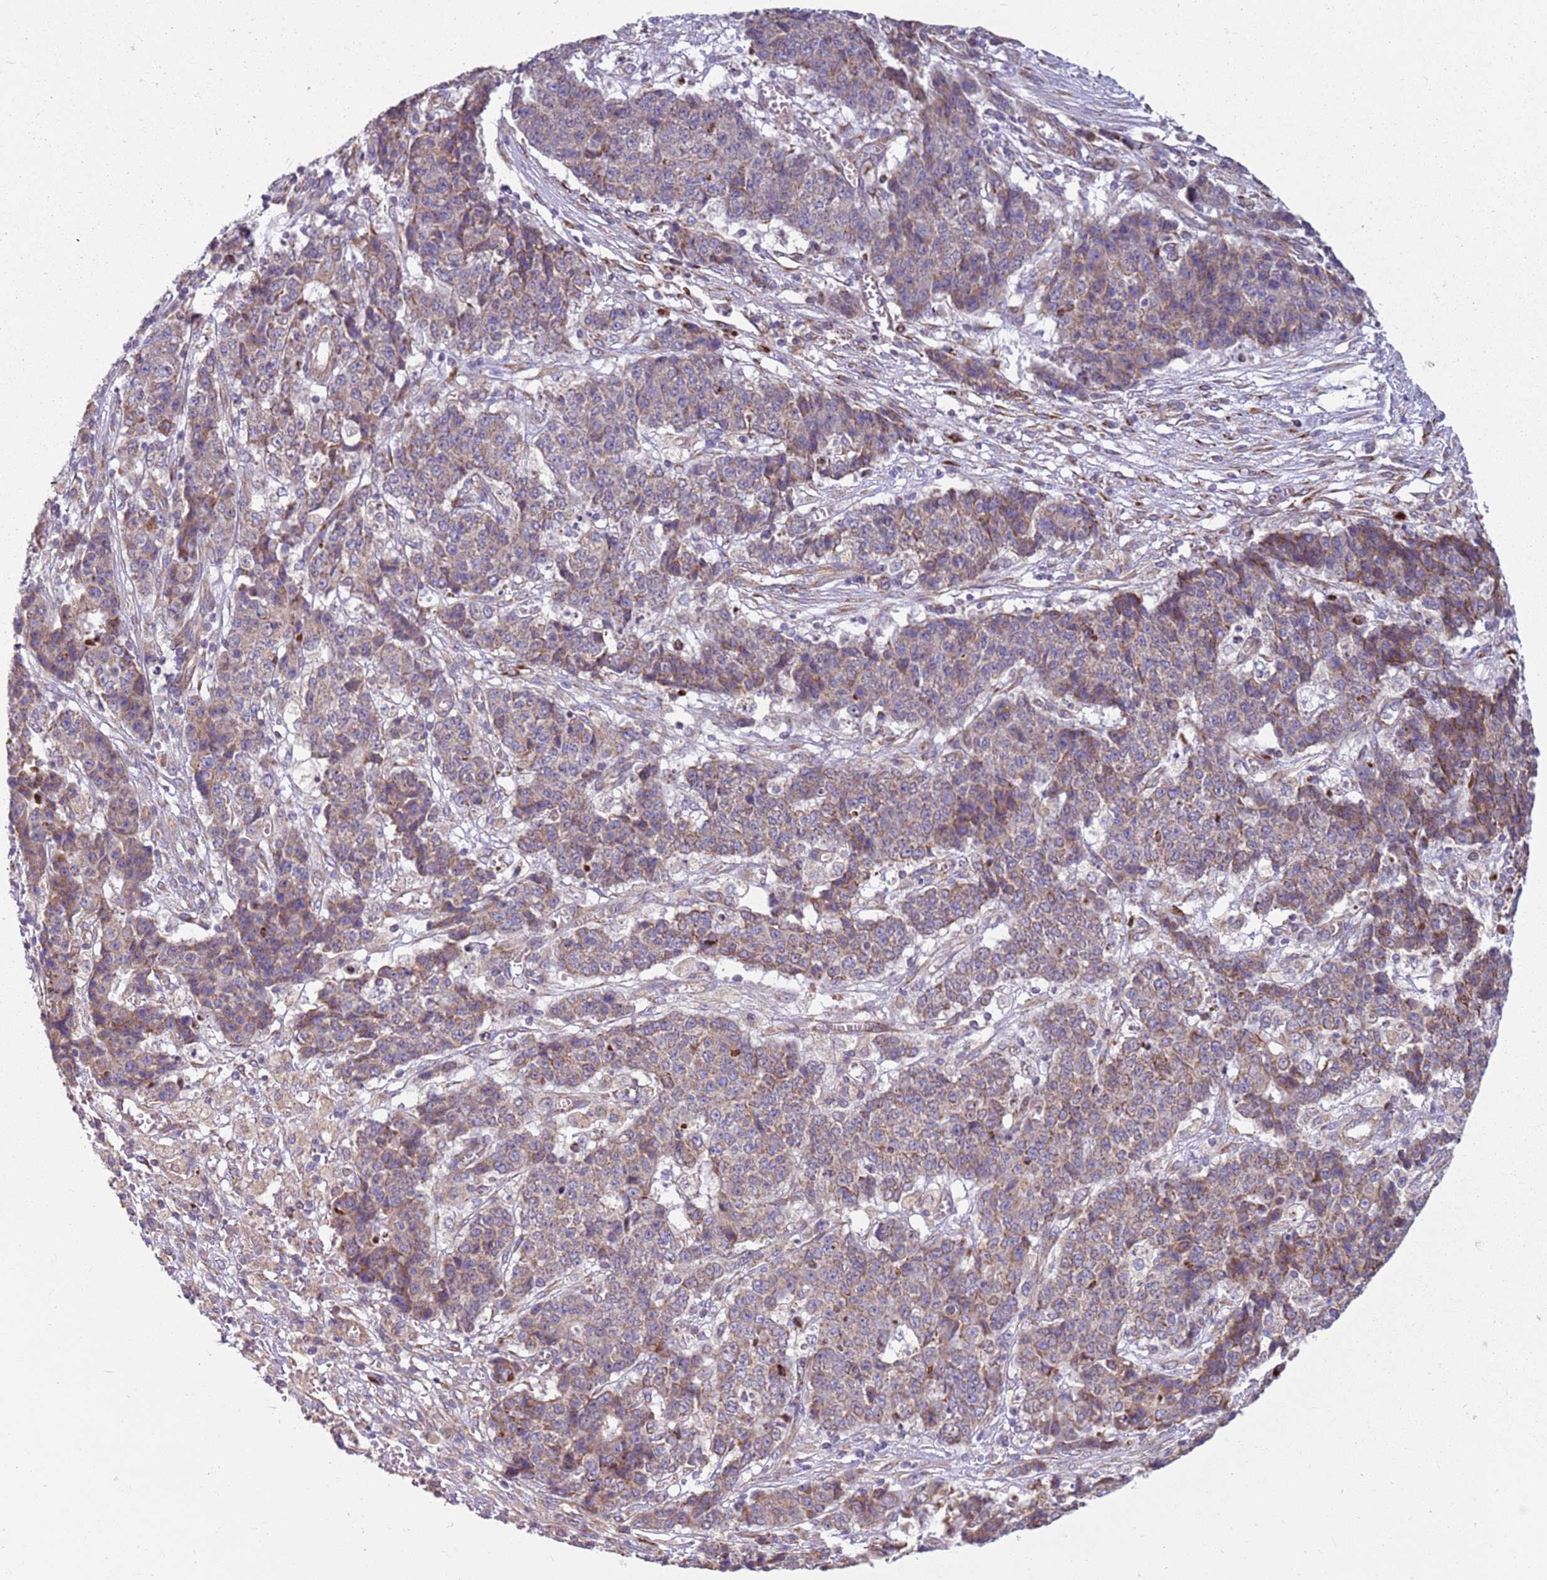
{"staining": {"intensity": "moderate", "quantity": "25%-75%", "location": "cytoplasmic/membranous"}, "tissue": "ovarian cancer", "cell_type": "Tumor cells", "image_type": "cancer", "snomed": [{"axis": "morphology", "description": "Carcinoma, endometroid"}, {"axis": "topography", "description": "Ovary"}], "caption": "Immunohistochemical staining of endometroid carcinoma (ovarian) reveals medium levels of moderate cytoplasmic/membranous expression in approximately 25%-75% of tumor cells.", "gene": "TMEM200C", "patient": {"sex": "female", "age": 42}}